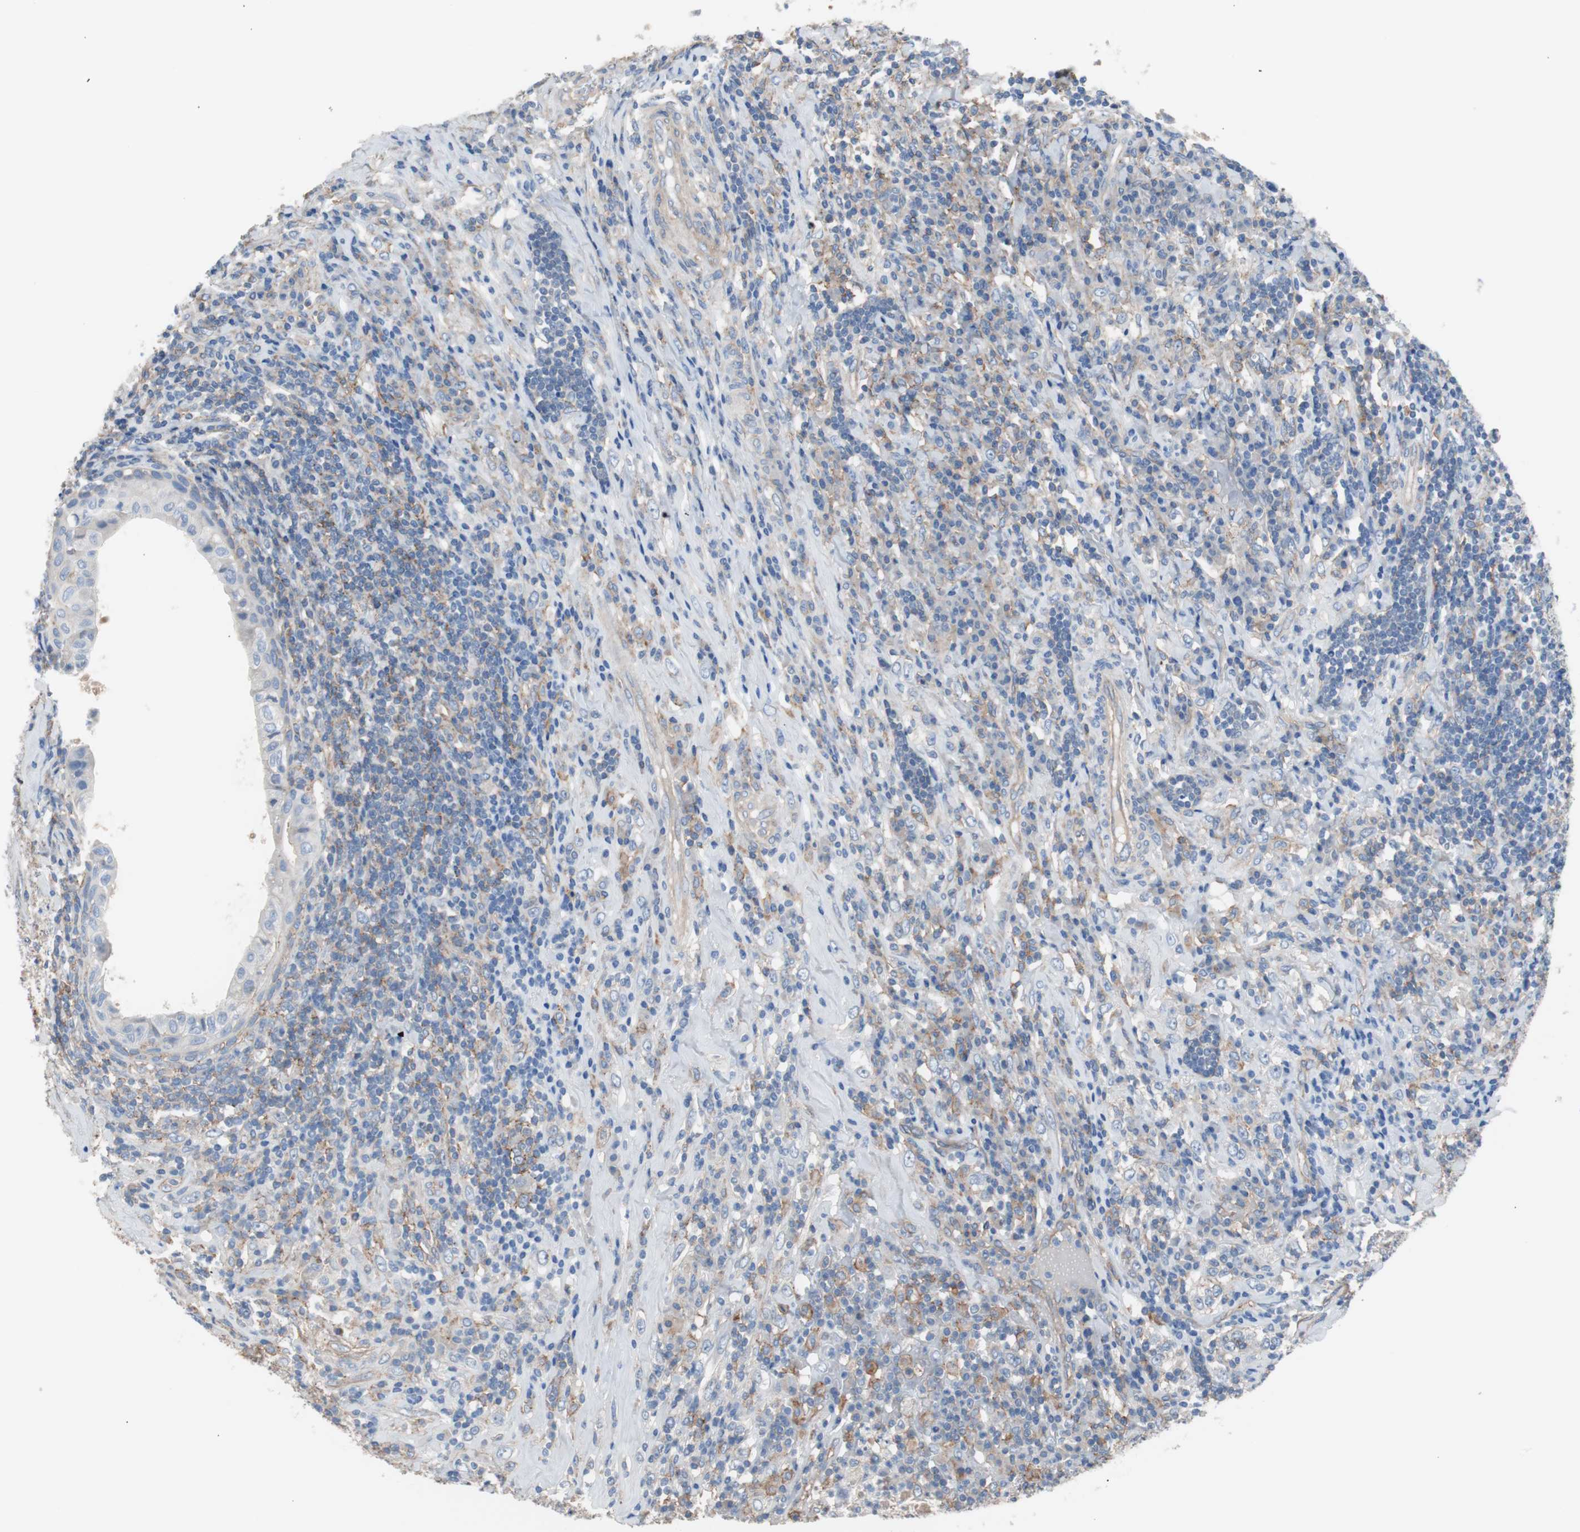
{"staining": {"intensity": "negative", "quantity": "none", "location": "none"}, "tissue": "testis cancer", "cell_type": "Tumor cells", "image_type": "cancer", "snomed": [{"axis": "morphology", "description": "Necrosis, NOS"}, {"axis": "morphology", "description": "Carcinoma, Embryonal, NOS"}, {"axis": "topography", "description": "Testis"}], "caption": "Tumor cells show no significant expression in embryonal carcinoma (testis).", "gene": "CD81", "patient": {"sex": "male", "age": 19}}